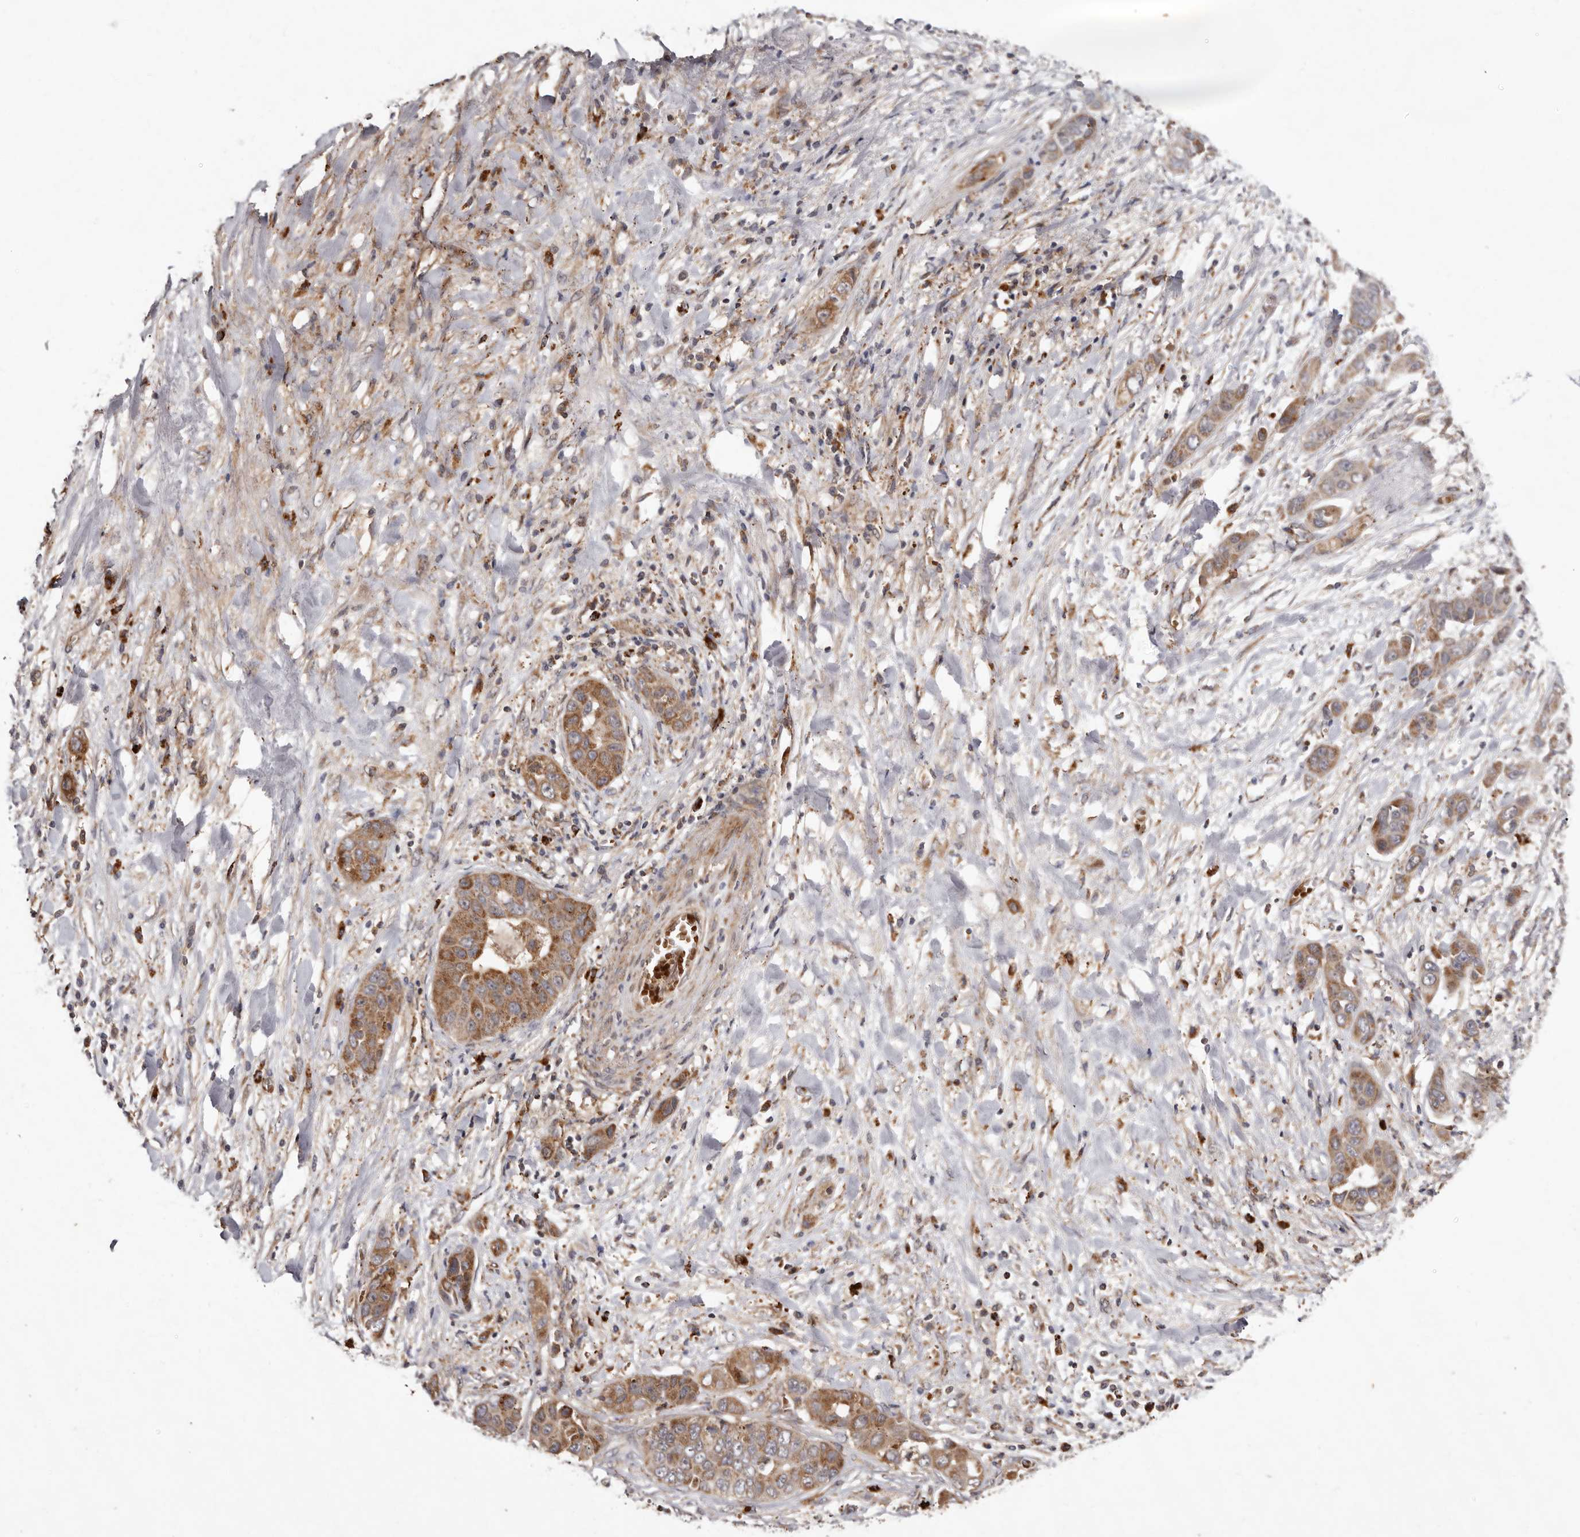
{"staining": {"intensity": "moderate", "quantity": ">75%", "location": "cytoplasmic/membranous"}, "tissue": "liver cancer", "cell_type": "Tumor cells", "image_type": "cancer", "snomed": [{"axis": "morphology", "description": "Cholangiocarcinoma"}, {"axis": "topography", "description": "Liver"}], "caption": "Human liver cholangiocarcinoma stained with a brown dye displays moderate cytoplasmic/membranous positive staining in approximately >75% of tumor cells.", "gene": "GOT1L1", "patient": {"sex": "female", "age": 52}}